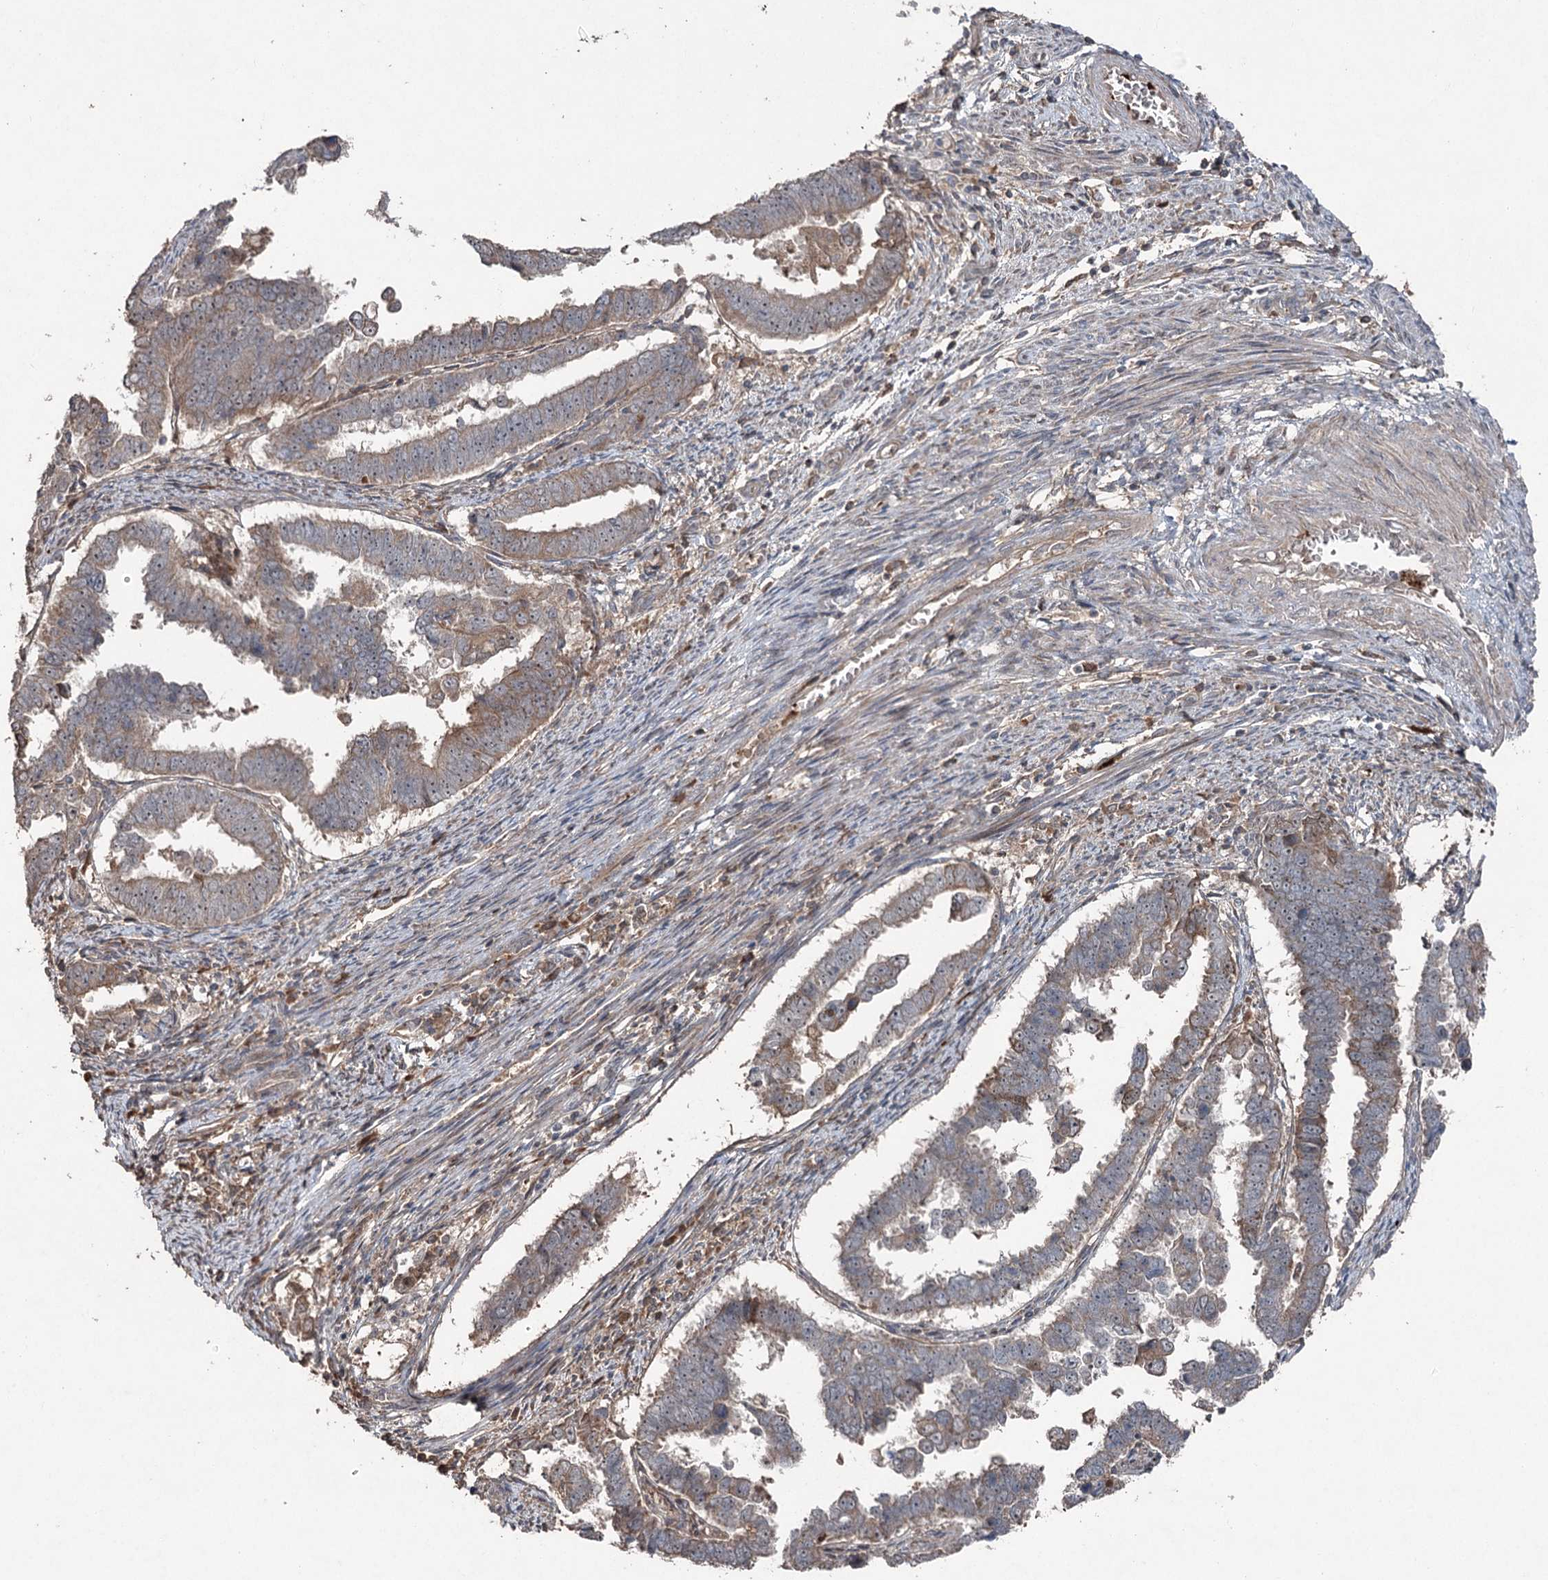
{"staining": {"intensity": "moderate", "quantity": "<25%", "location": "cytoplasmic/membranous"}, "tissue": "endometrial cancer", "cell_type": "Tumor cells", "image_type": "cancer", "snomed": [{"axis": "morphology", "description": "Adenocarcinoma, NOS"}, {"axis": "topography", "description": "Endometrium"}], "caption": "Endometrial cancer (adenocarcinoma) was stained to show a protein in brown. There is low levels of moderate cytoplasmic/membranous staining in approximately <25% of tumor cells.", "gene": "MAPK8IP2", "patient": {"sex": "female", "age": 75}}